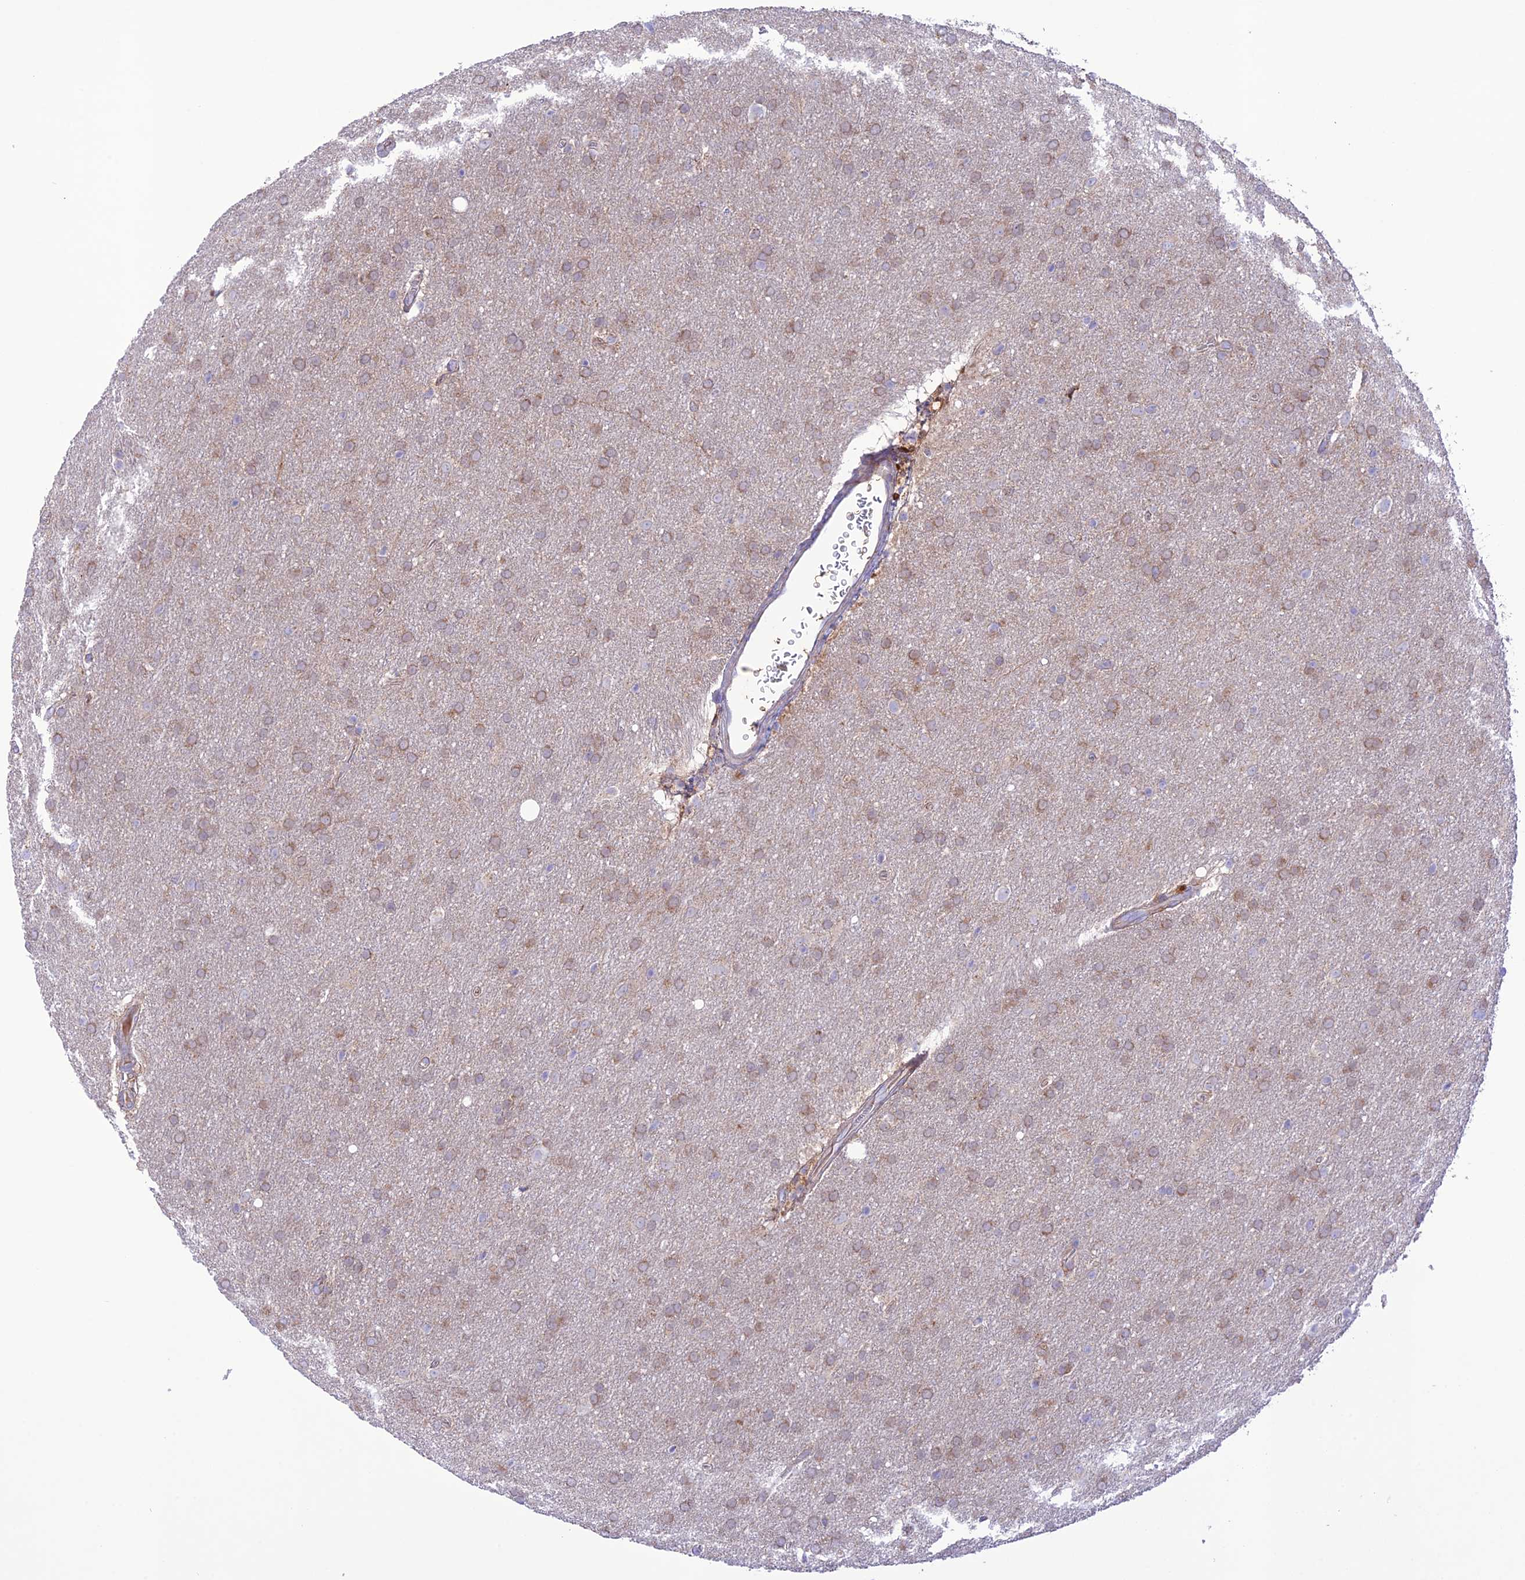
{"staining": {"intensity": "weak", "quantity": ">75%", "location": "cytoplasmic/membranous"}, "tissue": "glioma", "cell_type": "Tumor cells", "image_type": "cancer", "snomed": [{"axis": "morphology", "description": "Glioma, malignant, Low grade"}, {"axis": "topography", "description": "Brain"}], "caption": "Immunohistochemical staining of human malignant glioma (low-grade) demonstrates low levels of weak cytoplasmic/membranous staining in about >75% of tumor cells. The protein of interest is shown in brown color, while the nuclei are stained blue.", "gene": "UAP1L1", "patient": {"sex": "female", "age": 32}}